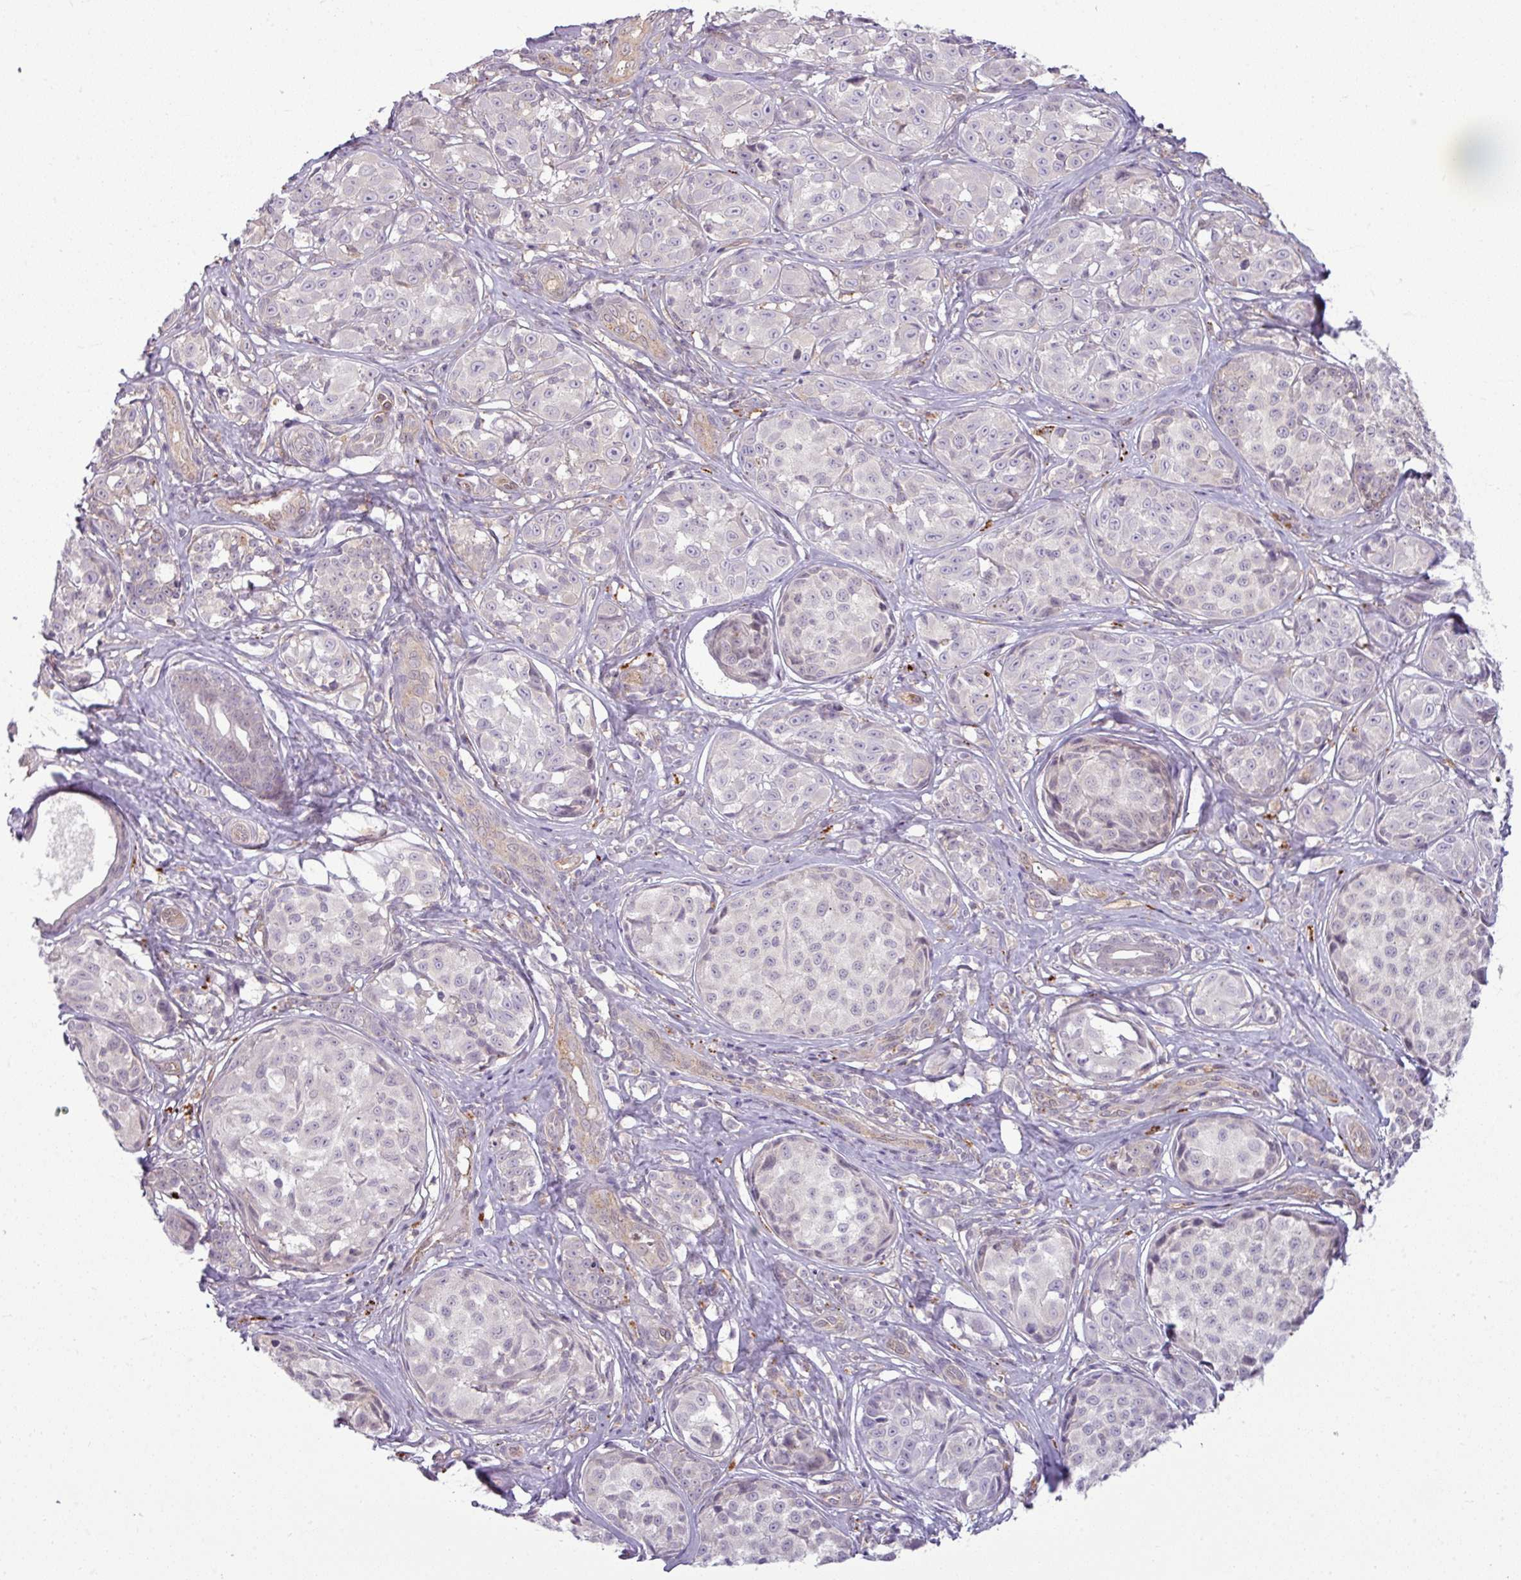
{"staining": {"intensity": "negative", "quantity": "none", "location": "none"}, "tissue": "melanoma", "cell_type": "Tumor cells", "image_type": "cancer", "snomed": [{"axis": "morphology", "description": "Malignant melanoma, NOS"}, {"axis": "topography", "description": "Skin"}], "caption": "The image demonstrates no staining of tumor cells in malignant melanoma.", "gene": "CCDC144A", "patient": {"sex": "female", "age": 35}}